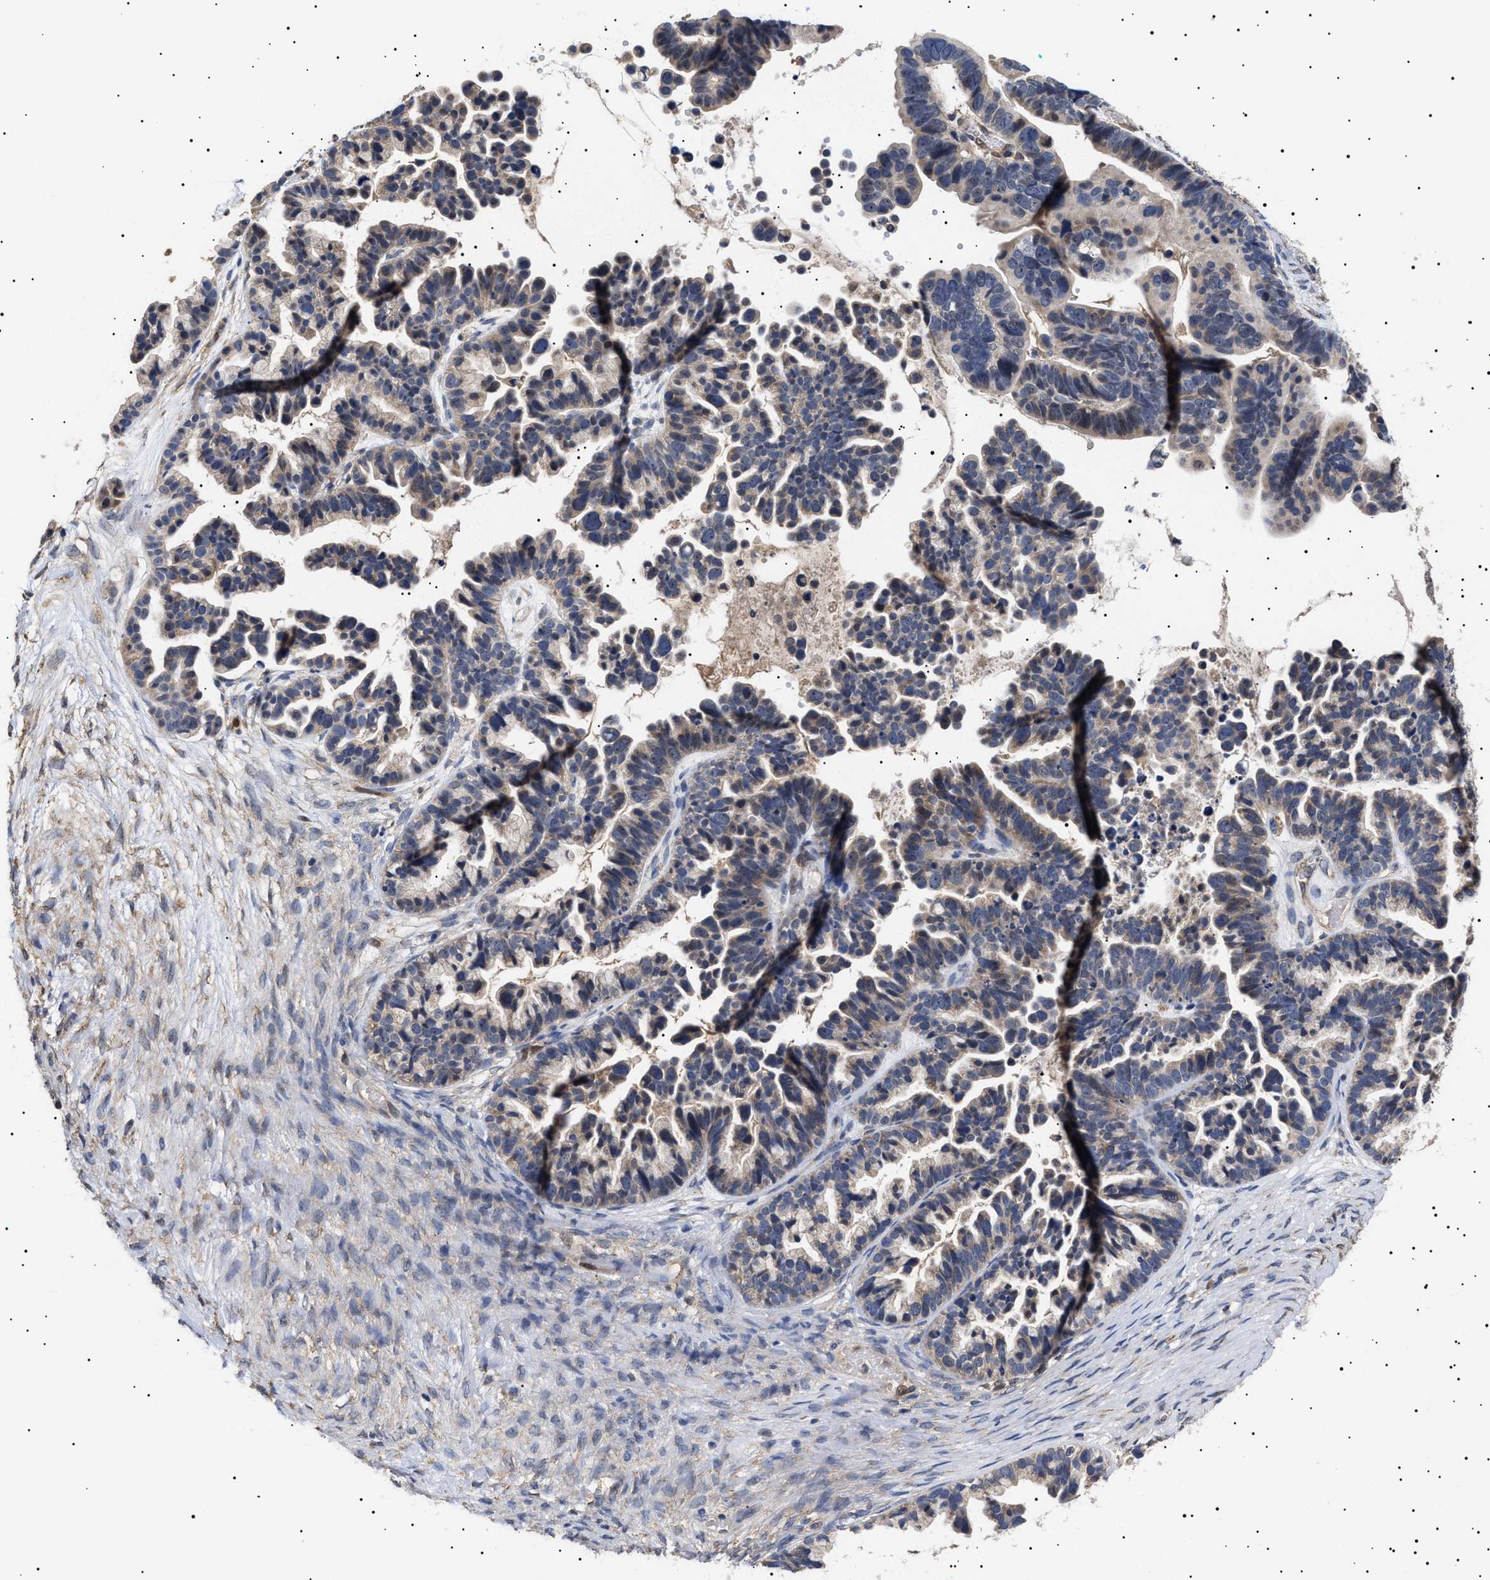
{"staining": {"intensity": "weak", "quantity": "<25%", "location": "cytoplasmic/membranous"}, "tissue": "ovarian cancer", "cell_type": "Tumor cells", "image_type": "cancer", "snomed": [{"axis": "morphology", "description": "Cystadenocarcinoma, serous, NOS"}, {"axis": "topography", "description": "Ovary"}], "caption": "Ovarian serous cystadenocarcinoma stained for a protein using immunohistochemistry shows no positivity tumor cells.", "gene": "KRBA1", "patient": {"sex": "female", "age": 56}}